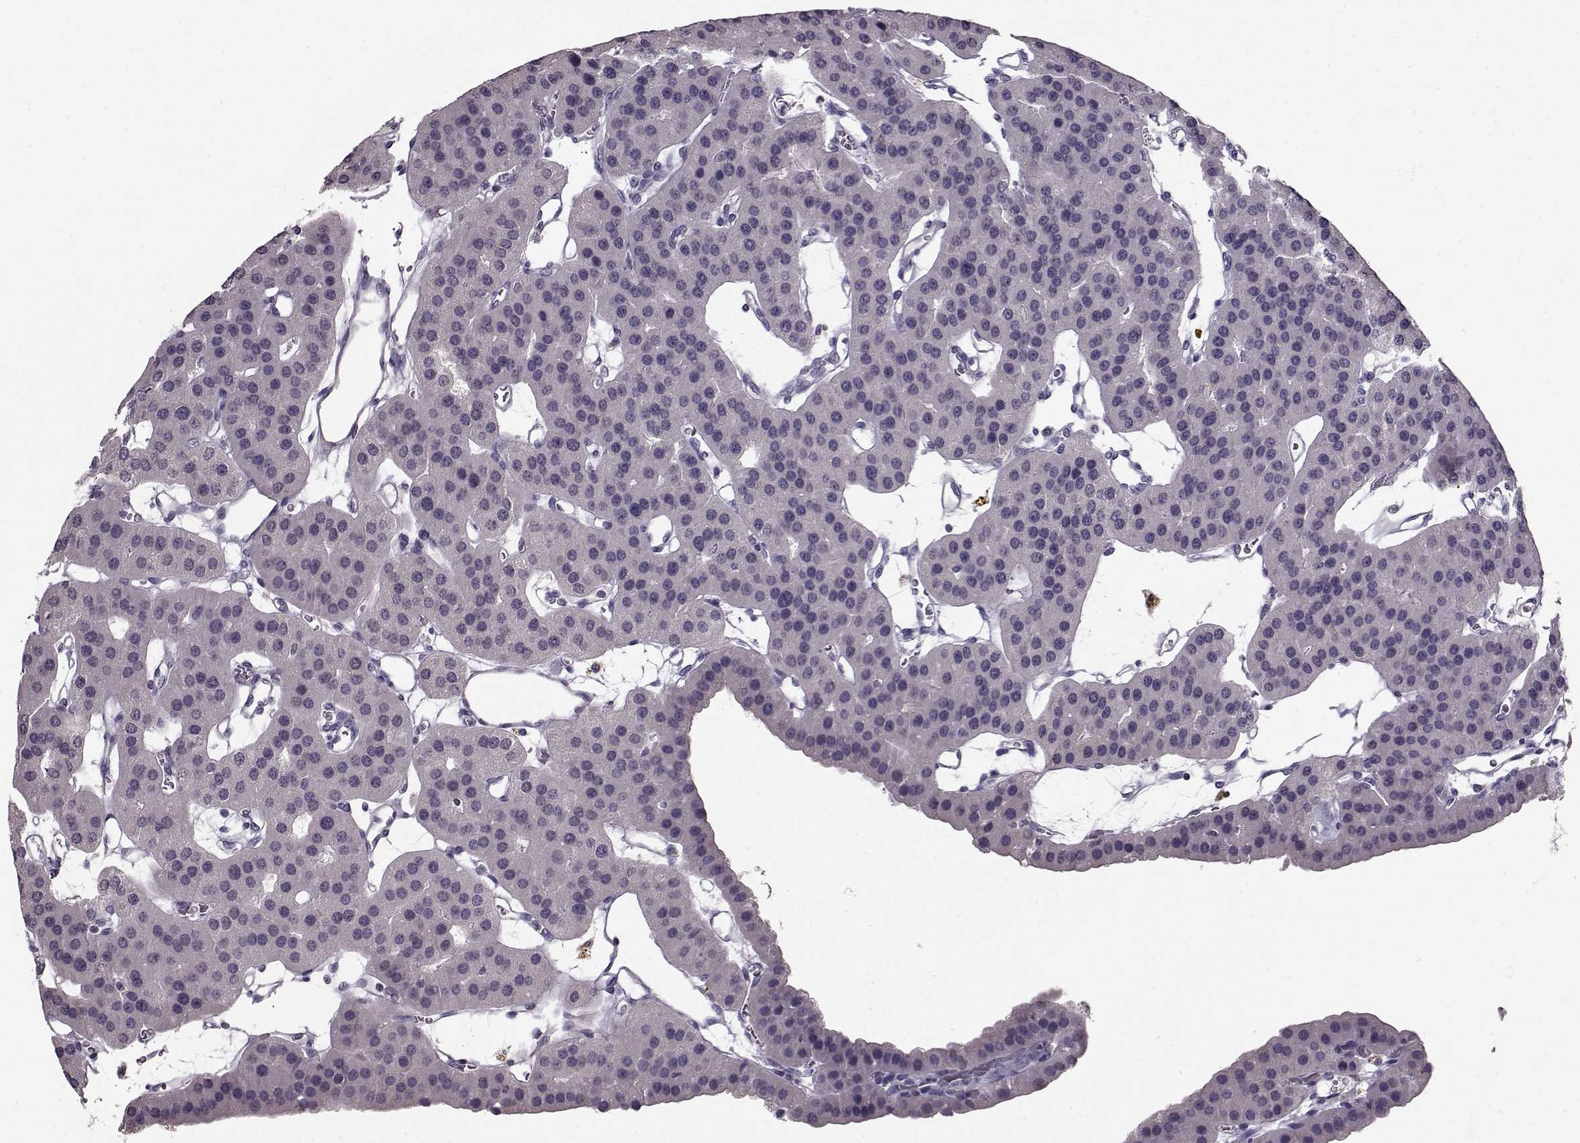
{"staining": {"intensity": "negative", "quantity": "none", "location": "none"}, "tissue": "parathyroid gland", "cell_type": "Glandular cells", "image_type": "normal", "snomed": [{"axis": "morphology", "description": "Normal tissue, NOS"}, {"axis": "morphology", "description": "Adenoma, NOS"}, {"axis": "topography", "description": "Parathyroid gland"}], "caption": "High magnification brightfield microscopy of normal parathyroid gland stained with DAB (brown) and counterstained with hematoxylin (blue): glandular cells show no significant positivity.", "gene": "RP1L1", "patient": {"sex": "female", "age": 86}}